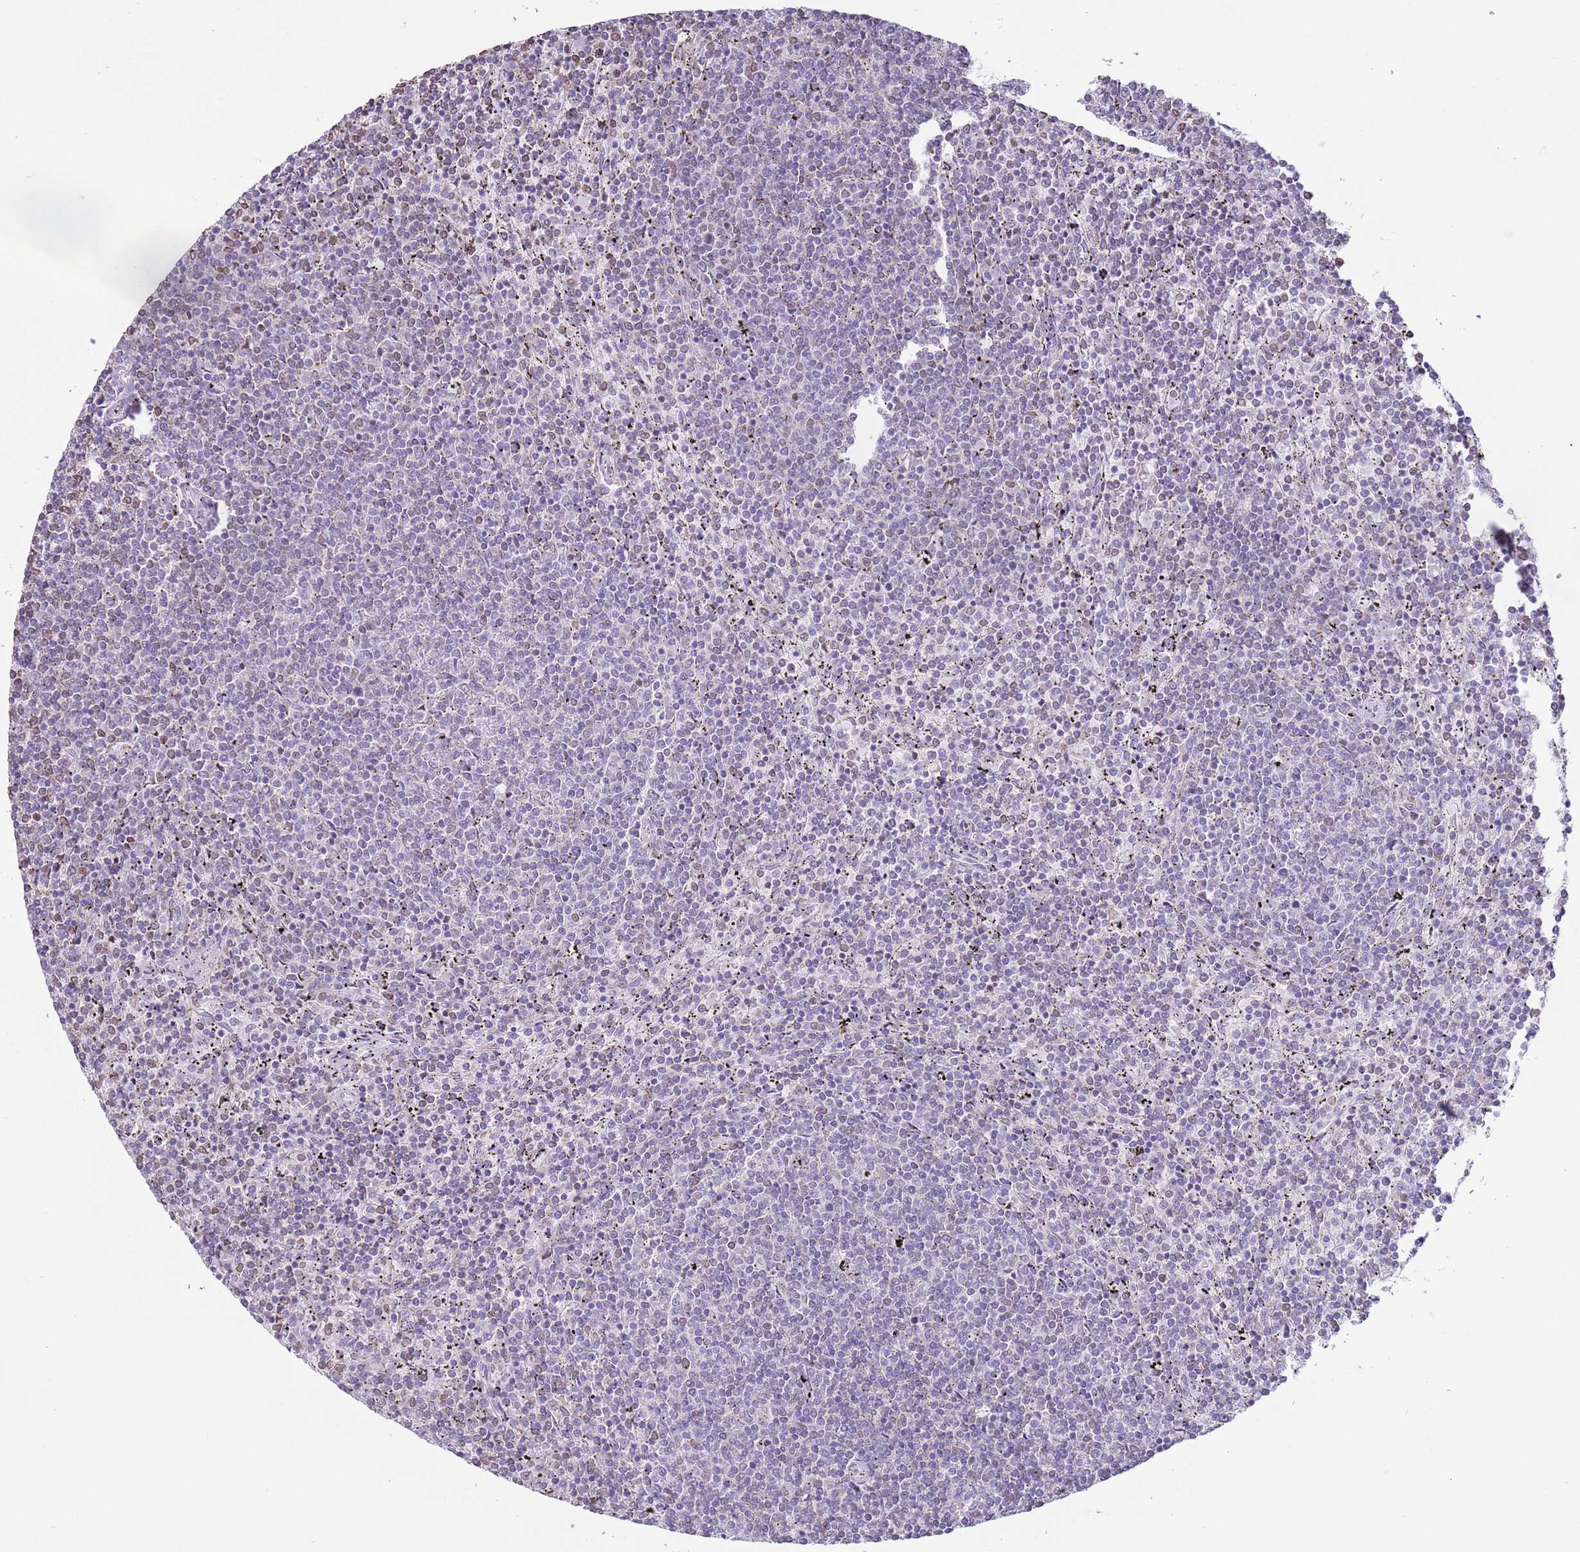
{"staining": {"intensity": "negative", "quantity": "none", "location": "none"}, "tissue": "lymphoma", "cell_type": "Tumor cells", "image_type": "cancer", "snomed": [{"axis": "morphology", "description": "Malignant lymphoma, non-Hodgkin's type, Low grade"}, {"axis": "topography", "description": "Spleen"}], "caption": "This photomicrograph is of lymphoma stained with IHC to label a protein in brown with the nuclei are counter-stained blue. There is no positivity in tumor cells.", "gene": "ZNF697", "patient": {"sex": "female", "age": 50}}